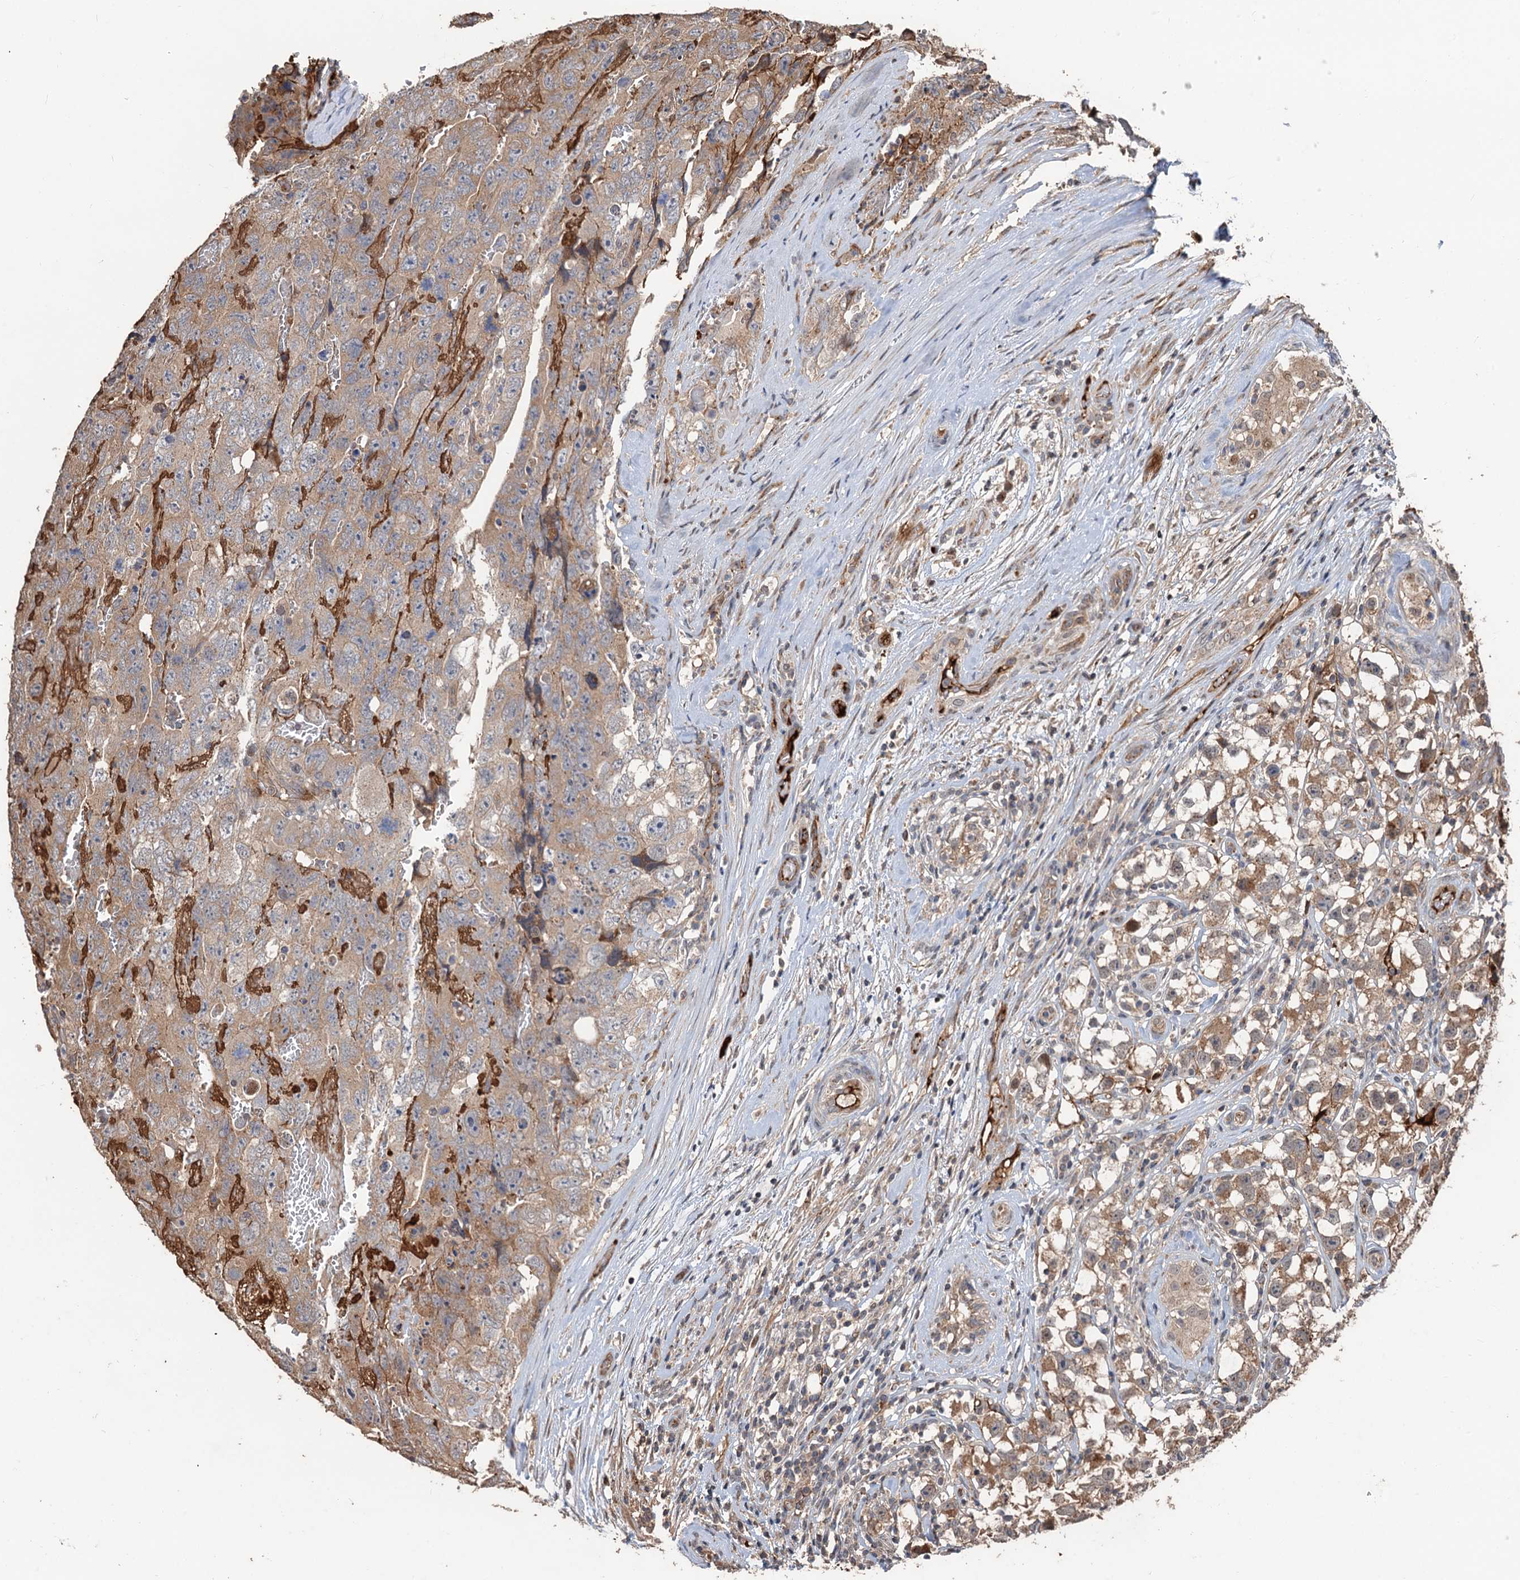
{"staining": {"intensity": "moderate", "quantity": "25%-75%", "location": "cytoplasmic/membranous"}, "tissue": "testis cancer", "cell_type": "Tumor cells", "image_type": "cancer", "snomed": [{"axis": "morphology", "description": "Carcinoma, Embryonal, NOS"}, {"axis": "topography", "description": "Testis"}], "caption": "Approximately 25%-75% of tumor cells in testis cancer (embryonal carcinoma) reveal moderate cytoplasmic/membranous protein expression as visualized by brown immunohistochemical staining.", "gene": "DEXI", "patient": {"sex": "male", "age": 45}}